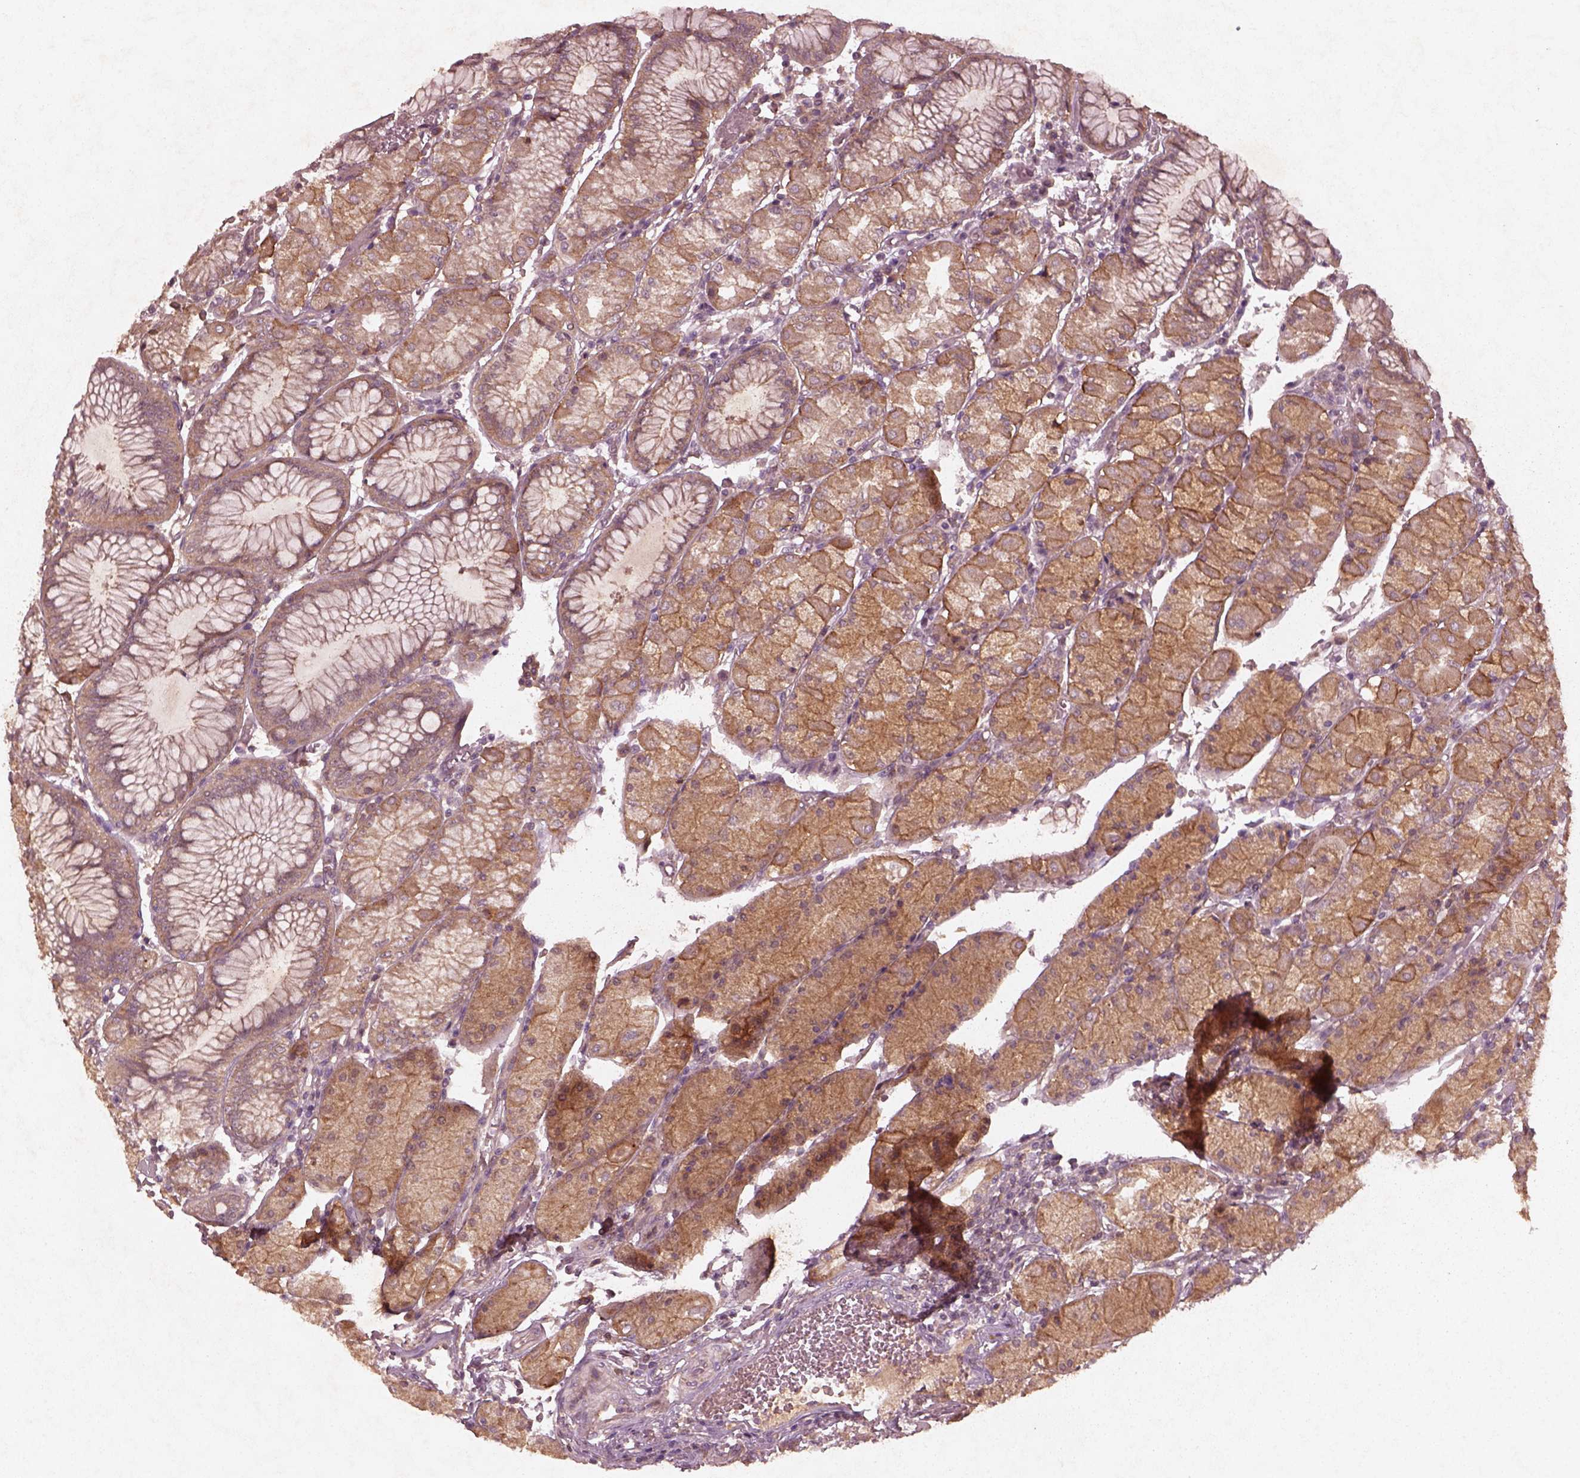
{"staining": {"intensity": "moderate", "quantity": ">75%", "location": "cytoplasmic/membranous"}, "tissue": "stomach", "cell_type": "Glandular cells", "image_type": "normal", "snomed": [{"axis": "morphology", "description": "Normal tissue, NOS"}, {"axis": "topography", "description": "Stomach, upper"}], "caption": "A brown stain labels moderate cytoplasmic/membranous expression of a protein in glandular cells of benign stomach. (DAB IHC with brightfield microscopy, high magnification).", "gene": "FAM234A", "patient": {"sex": "male", "age": 69}}